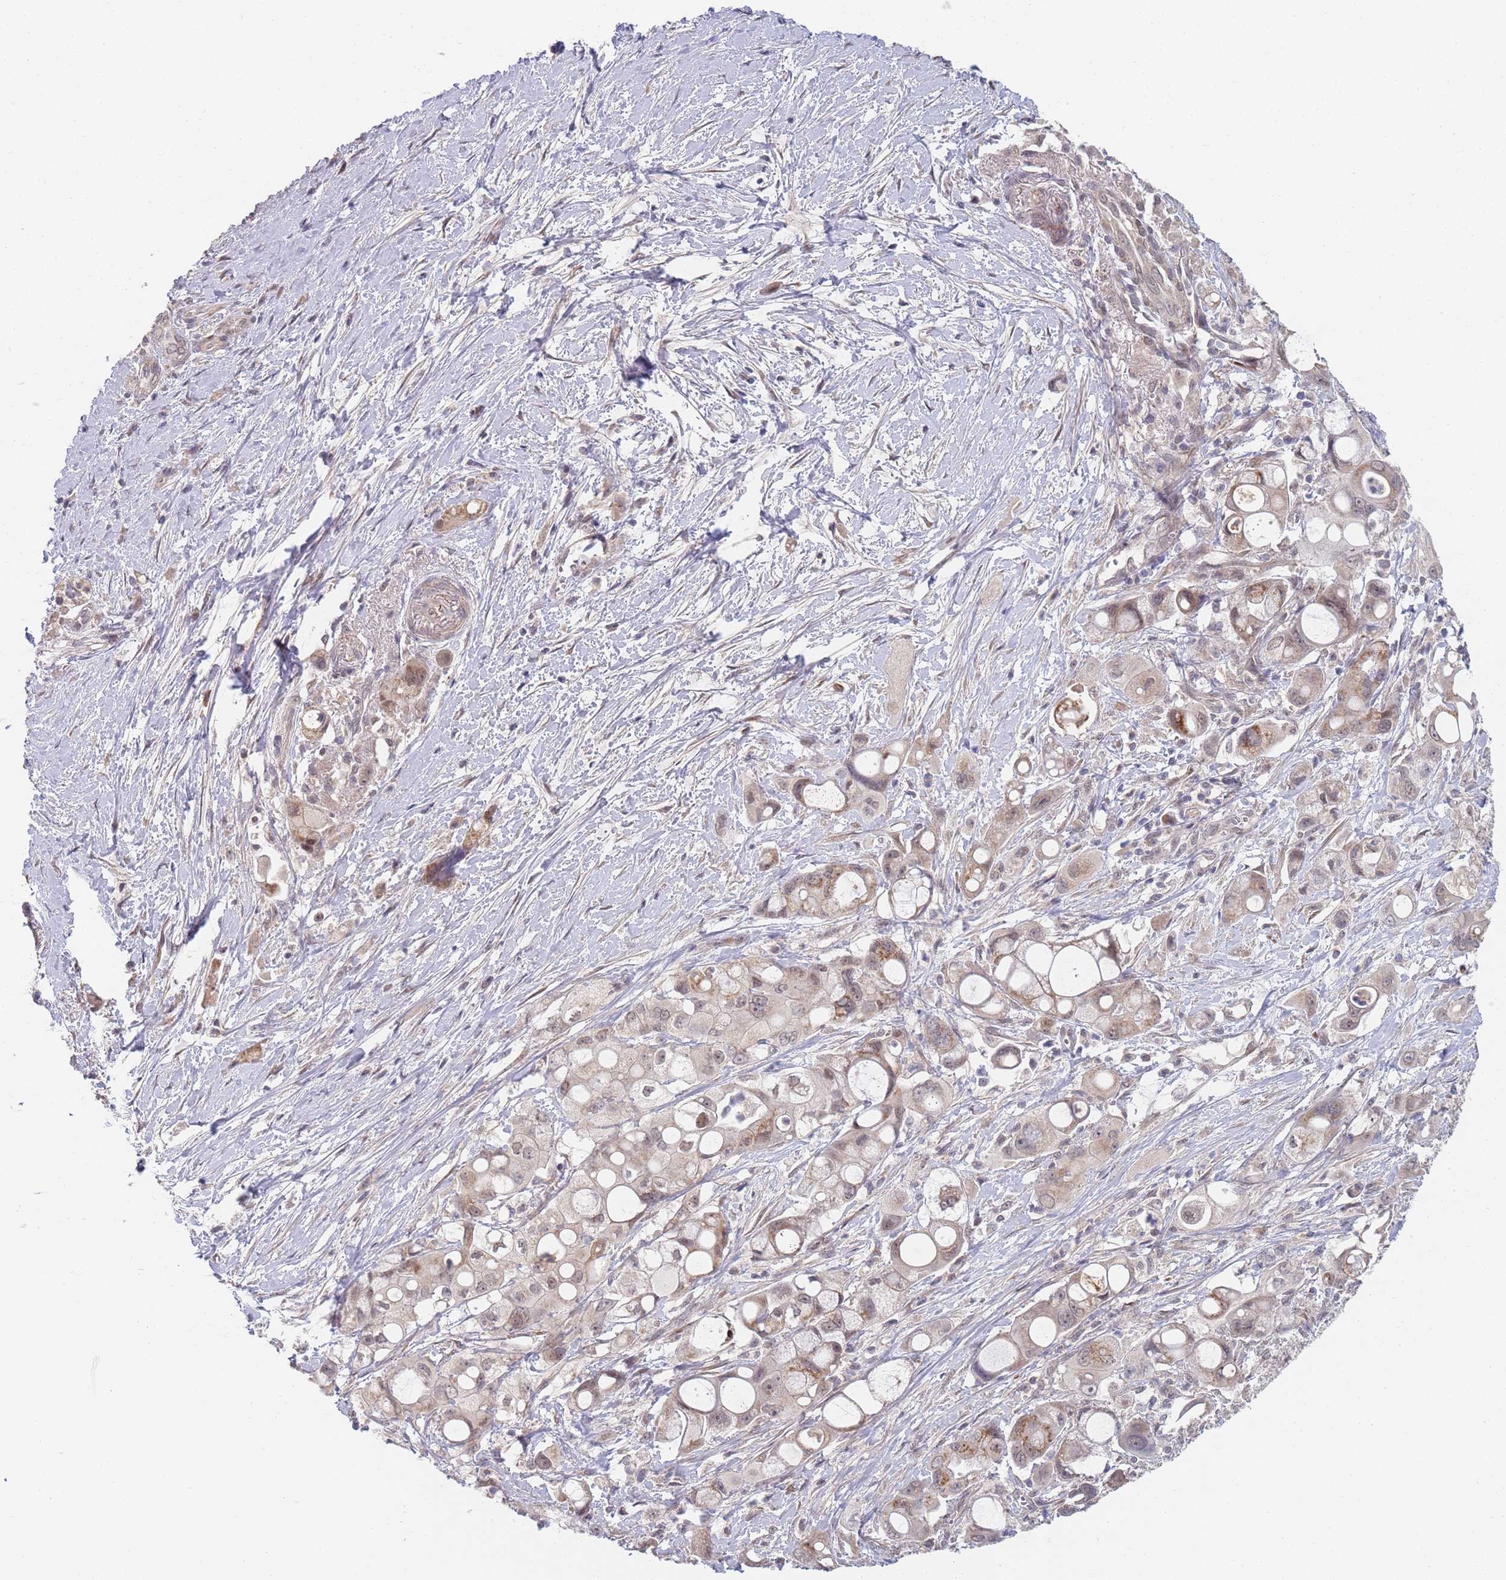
{"staining": {"intensity": "moderate", "quantity": "25%-75%", "location": "cytoplasmic/membranous"}, "tissue": "pancreatic cancer", "cell_type": "Tumor cells", "image_type": "cancer", "snomed": [{"axis": "morphology", "description": "Adenocarcinoma, NOS"}, {"axis": "topography", "description": "Pancreas"}], "caption": "An image showing moderate cytoplasmic/membranous expression in approximately 25%-75% of tumor cells in pancreatic cancer, as visualized by brown immunohistochemical staining.", "gene": "B4GALT4", "patient": {"sex": "male", "age": 68}}